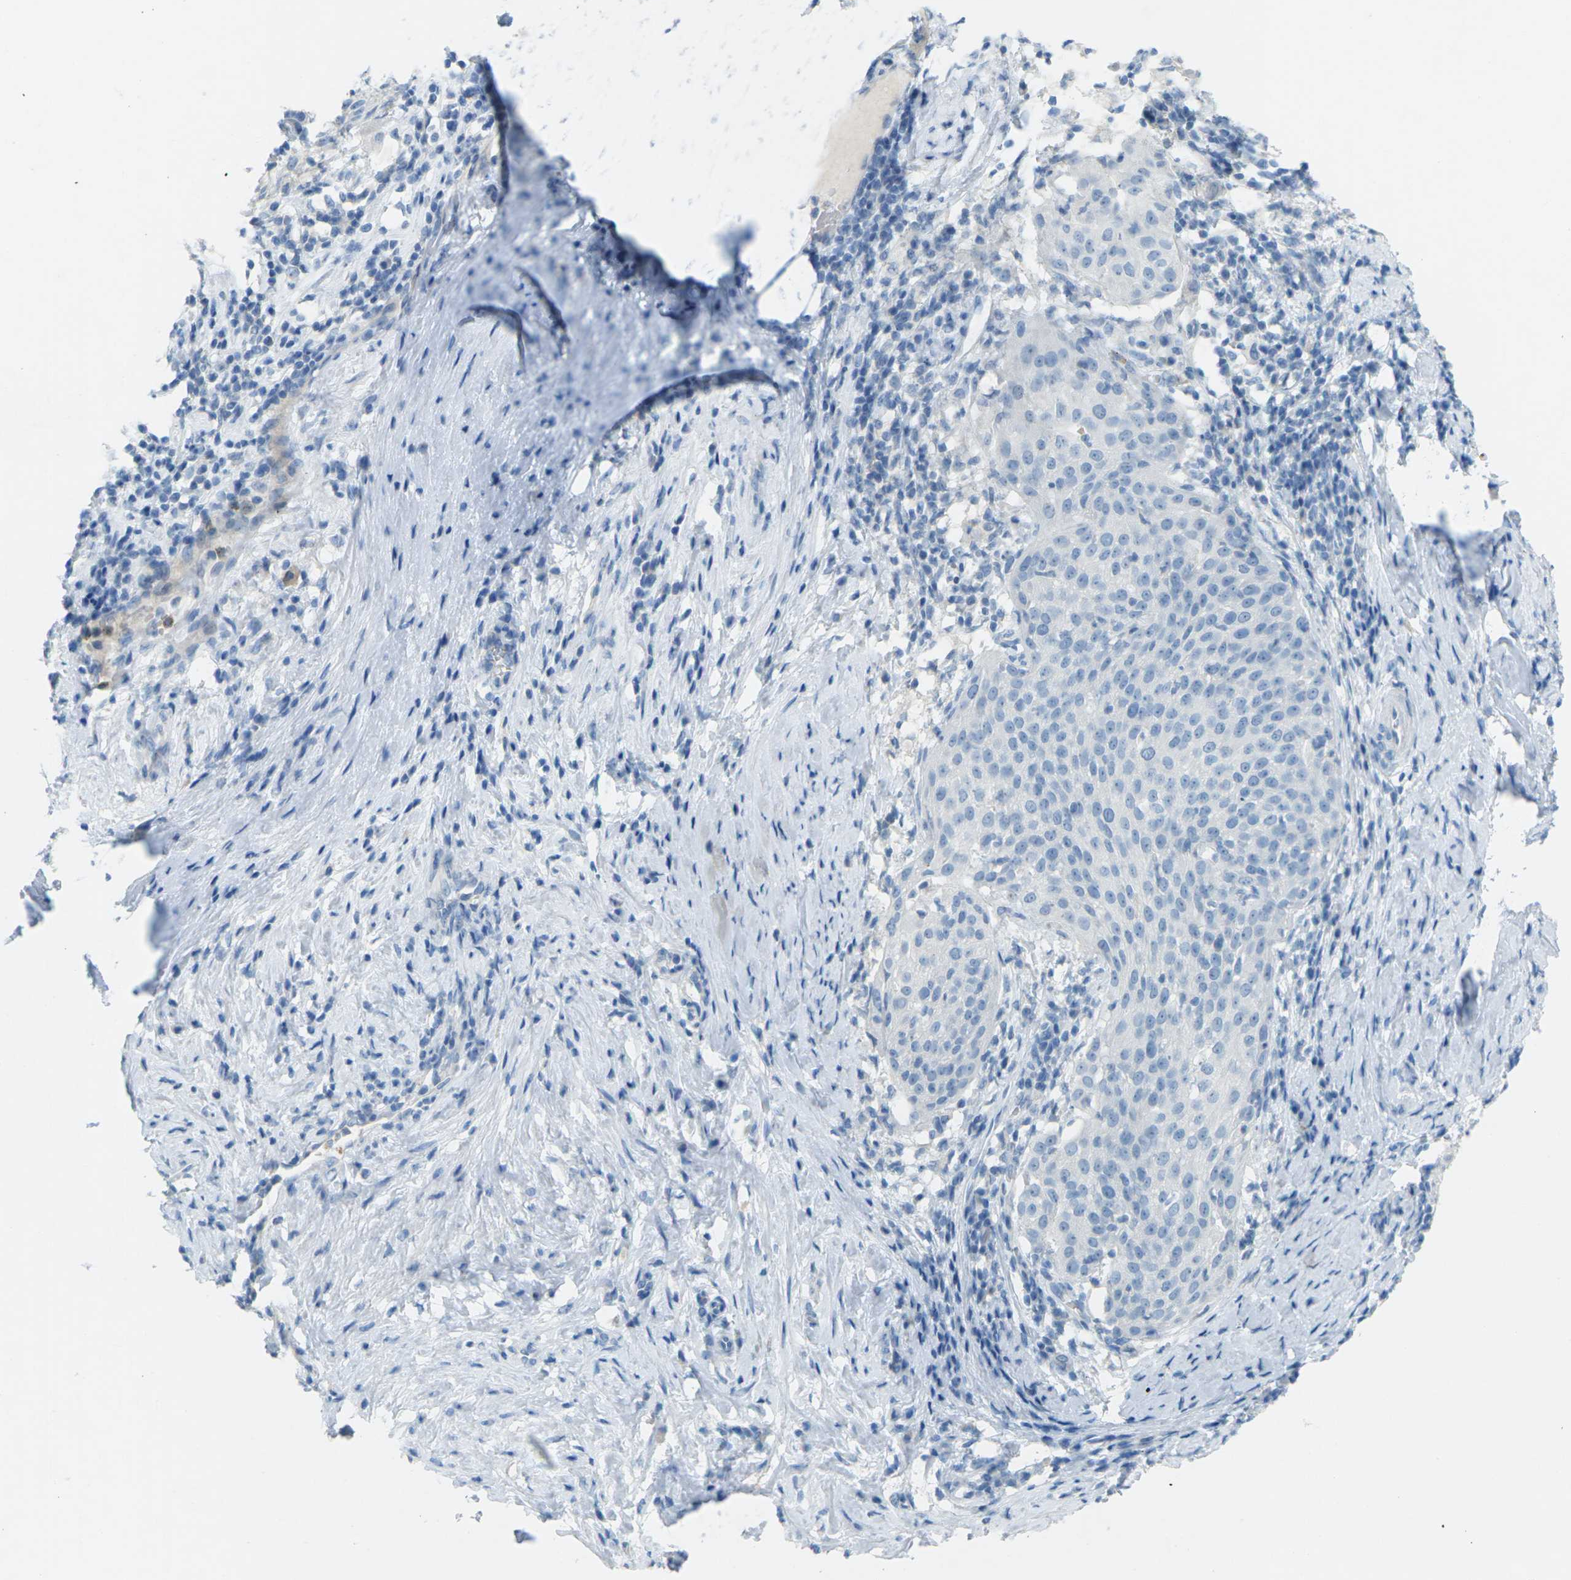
{"staining": {"intensity": "negative", "quantity": "none", "location": "none"}, "tissue": "cervical cancer", "cell_type": "Tumor cells", "image_type": "cancer", "snomed": [{"axis": "morphology", "description": "Squamous cell carcinoma, NOS"}, {"axis": "topography", "description": "Cervix"}], "caption": "IHC image of neoplastic tissue: human cervical squamous cell carcinoma stained with DAB (3,3'-diaminobenzidine) exhibits no significant protein expression in tumor cells. (DAB (3,3'-diaminobenzidine) immunohistochemistry with hematoxylin counter stain).", "gene": "CDH16", "patient": {"sex": "female", "age": 51}}